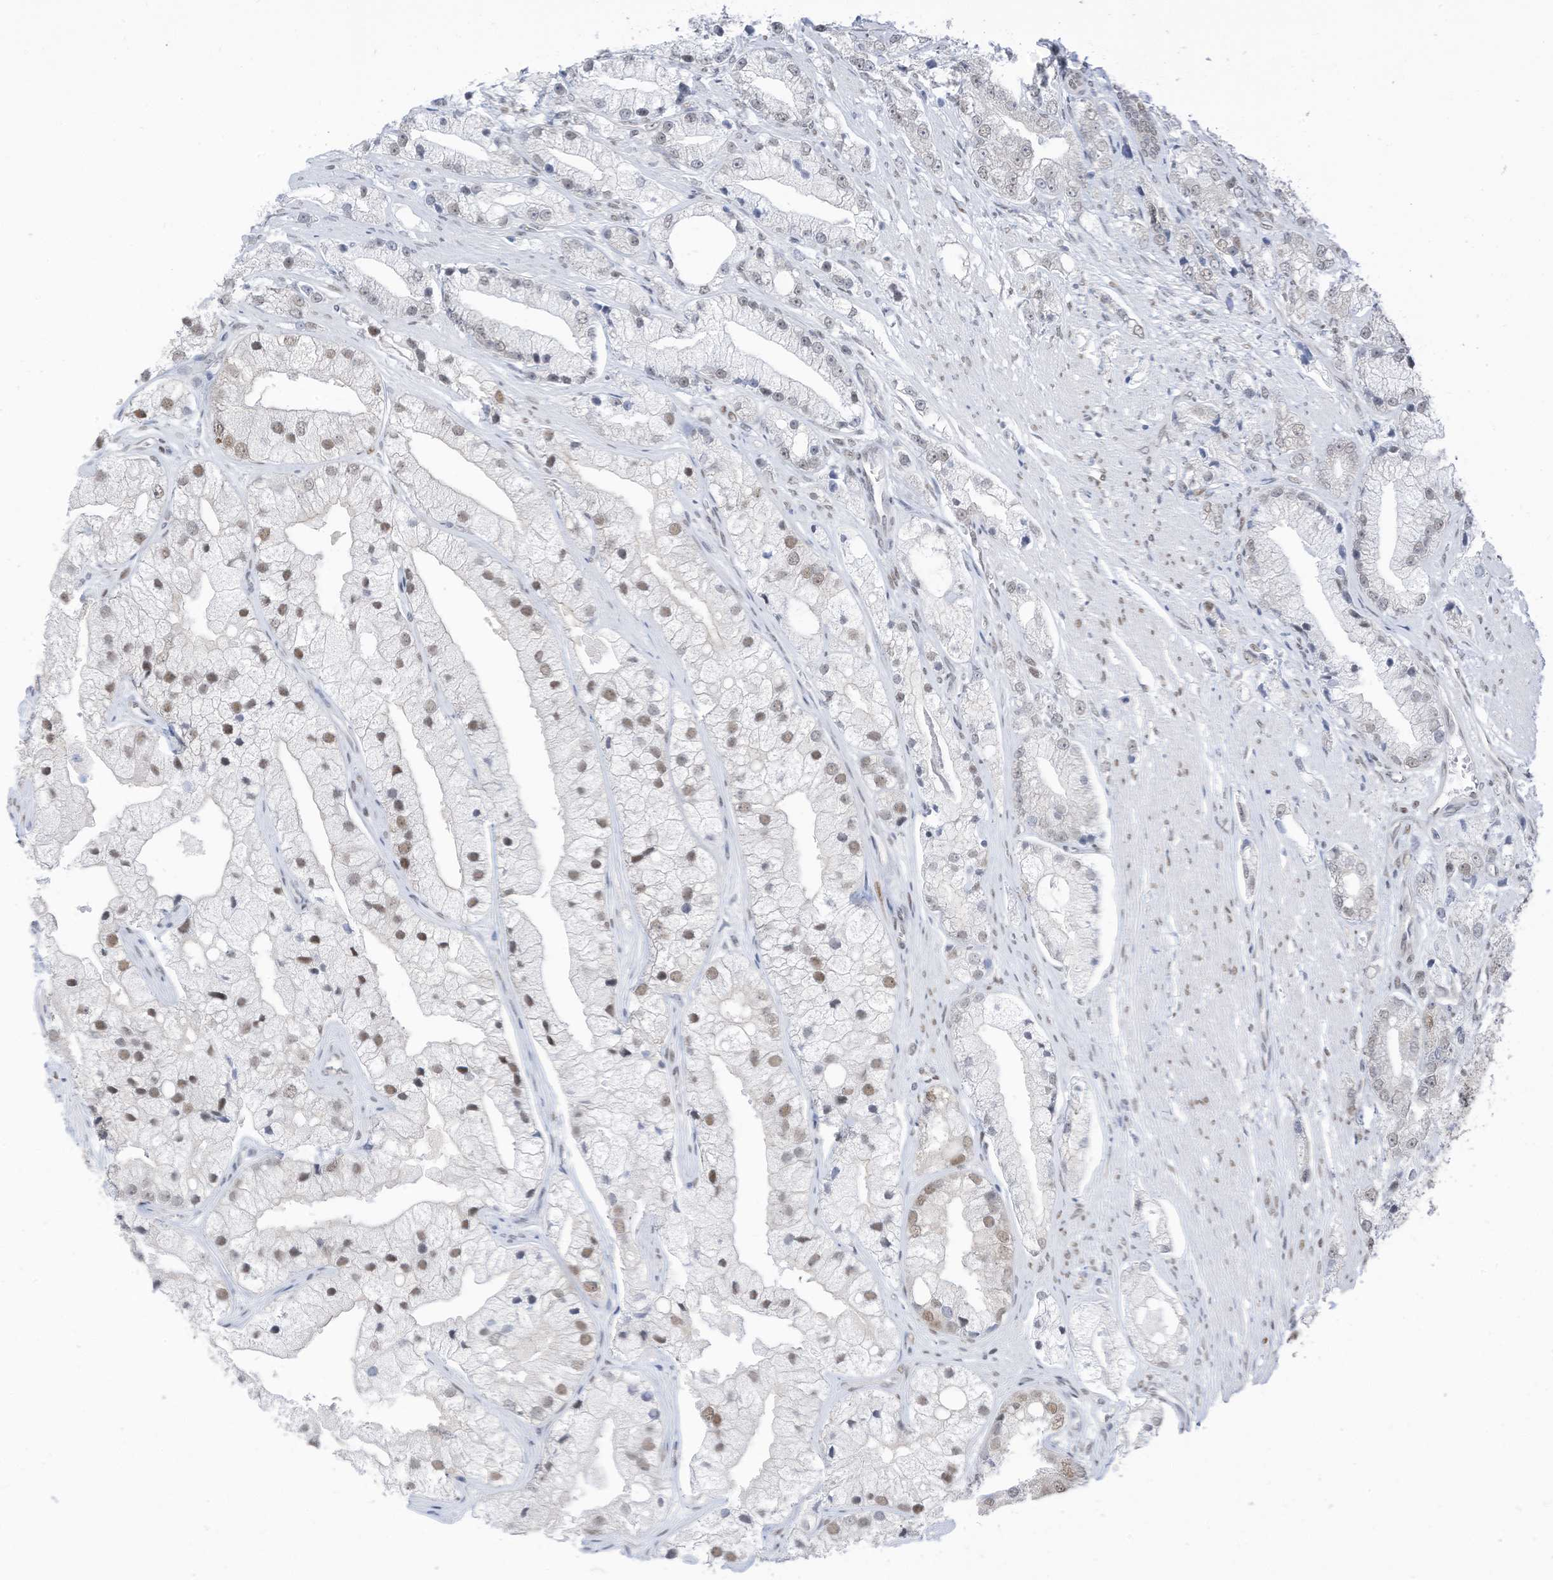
{"staining": {"intensity": "weak", "quantity": "25%-75%", "location": "nuclear"}, "tissue": "prostate cancer", "cell_type": "Tumor cells", "image_type": "cancer", "snomed": [{"axis": "morphology", "description": "Adenocarcinoma, High grade"}, {"axis": "topography", "description": "Prostate"}], "caption": "A photomicrograph showing weak nuclear staining in about 25%-75% of tumor cells in prostate cancer (high-grade adenocarcinoma), as visualized by brown immunohistochemical staining.", "gene": "KHSRP", "patient": {"sex": "male", "age": 50}}